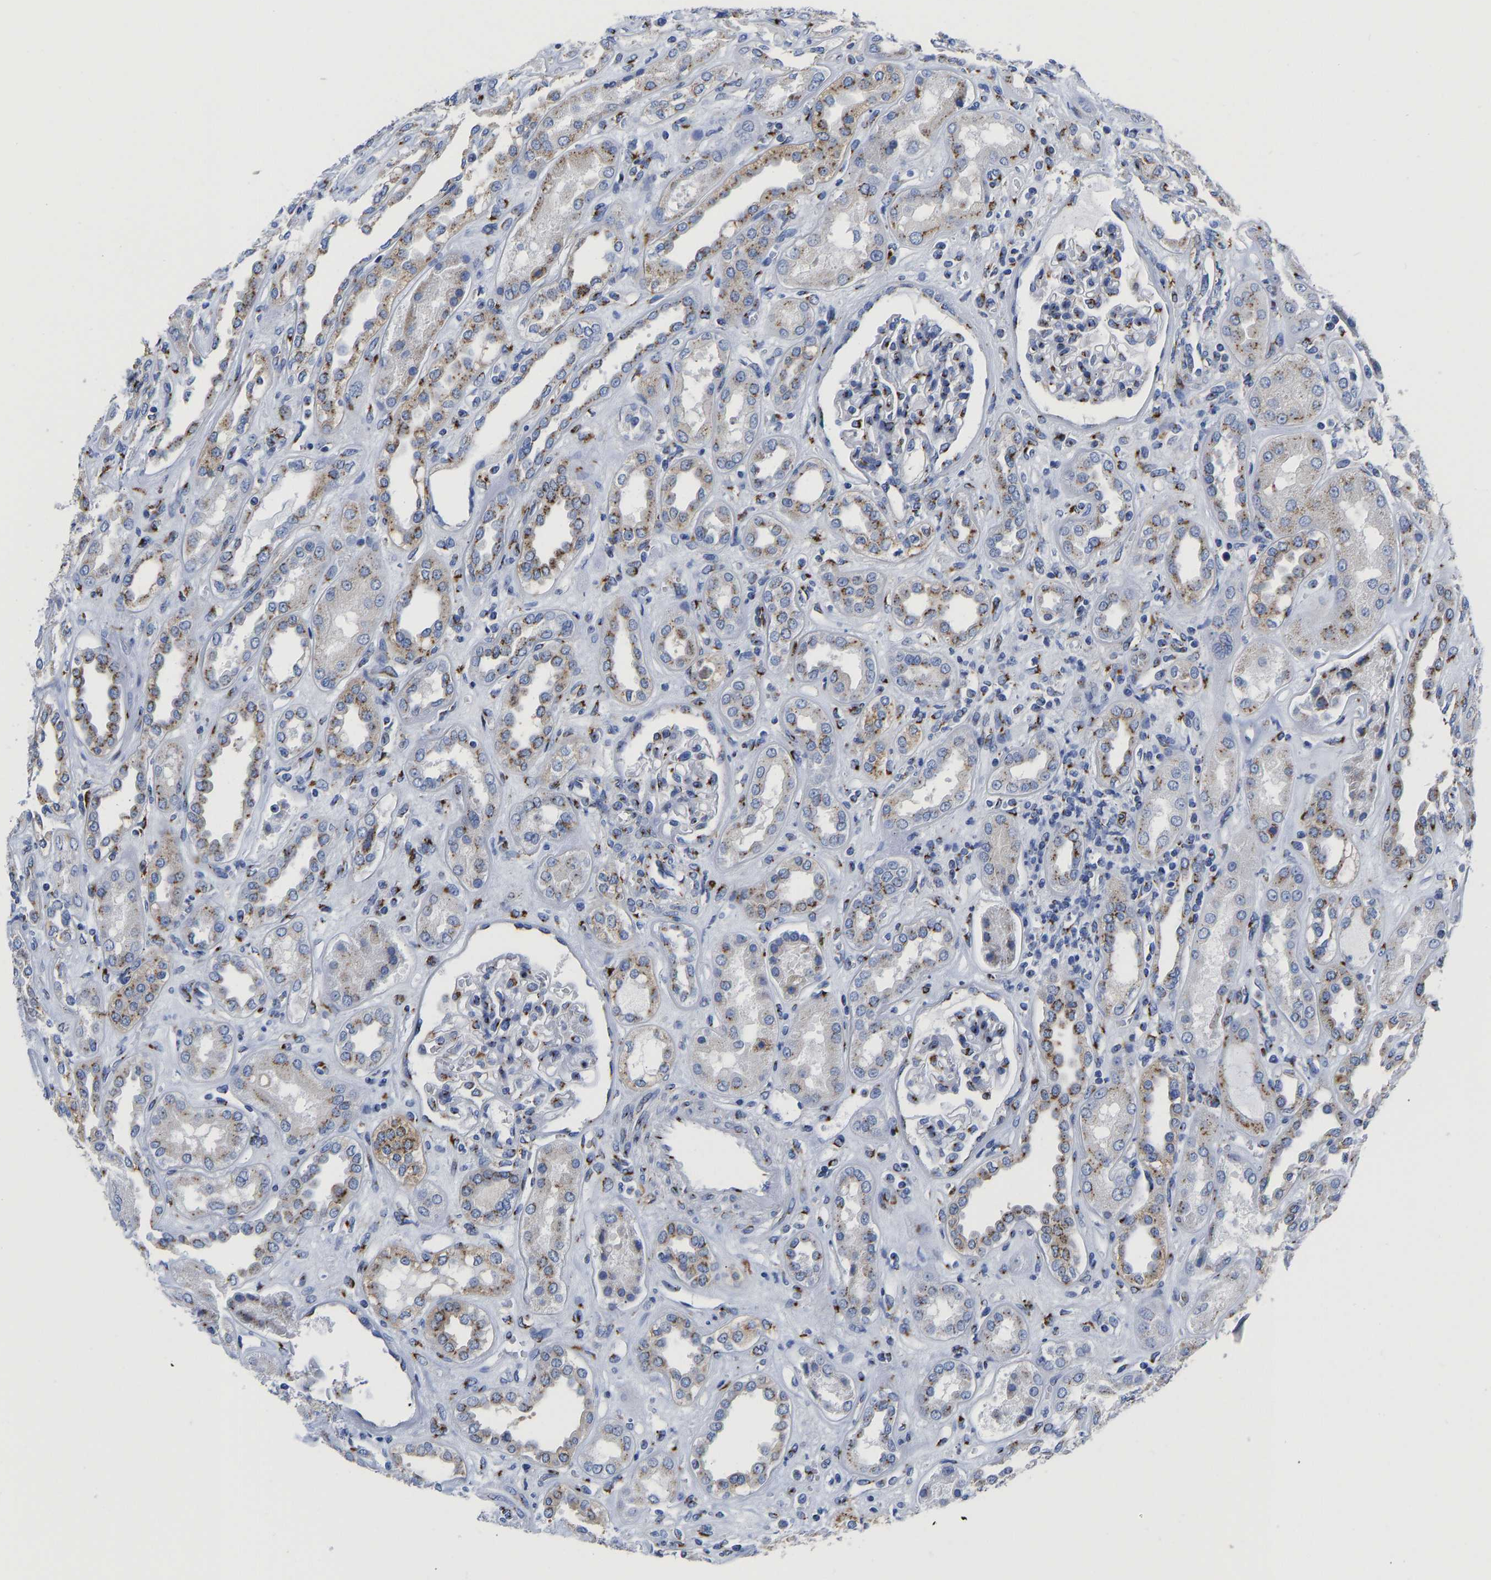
{"staining": {"intensity": "moderate", "quantity": ">75%", "location": "cytoplasmic/membranous"}, "tissue": "kidney", "cell_type": "Cells in glomeruli", "image_type": "normal", "snomed": [{"axis": "morphology", "description": "Normal tissue, NOS"}, {"axis": "topography", "description": "Kidney"}], "caption": "A medium amount of moderate cytoplasmic/membranous expression is identified in approximately >75% of cells in glomeruli in unremarkable kidney. Immunohistochemistry stains the protein of interest in brown and the nuclei are stained blue.", "gene": "TMEM87A", "patient": {"sex": "male", "age": 59}}